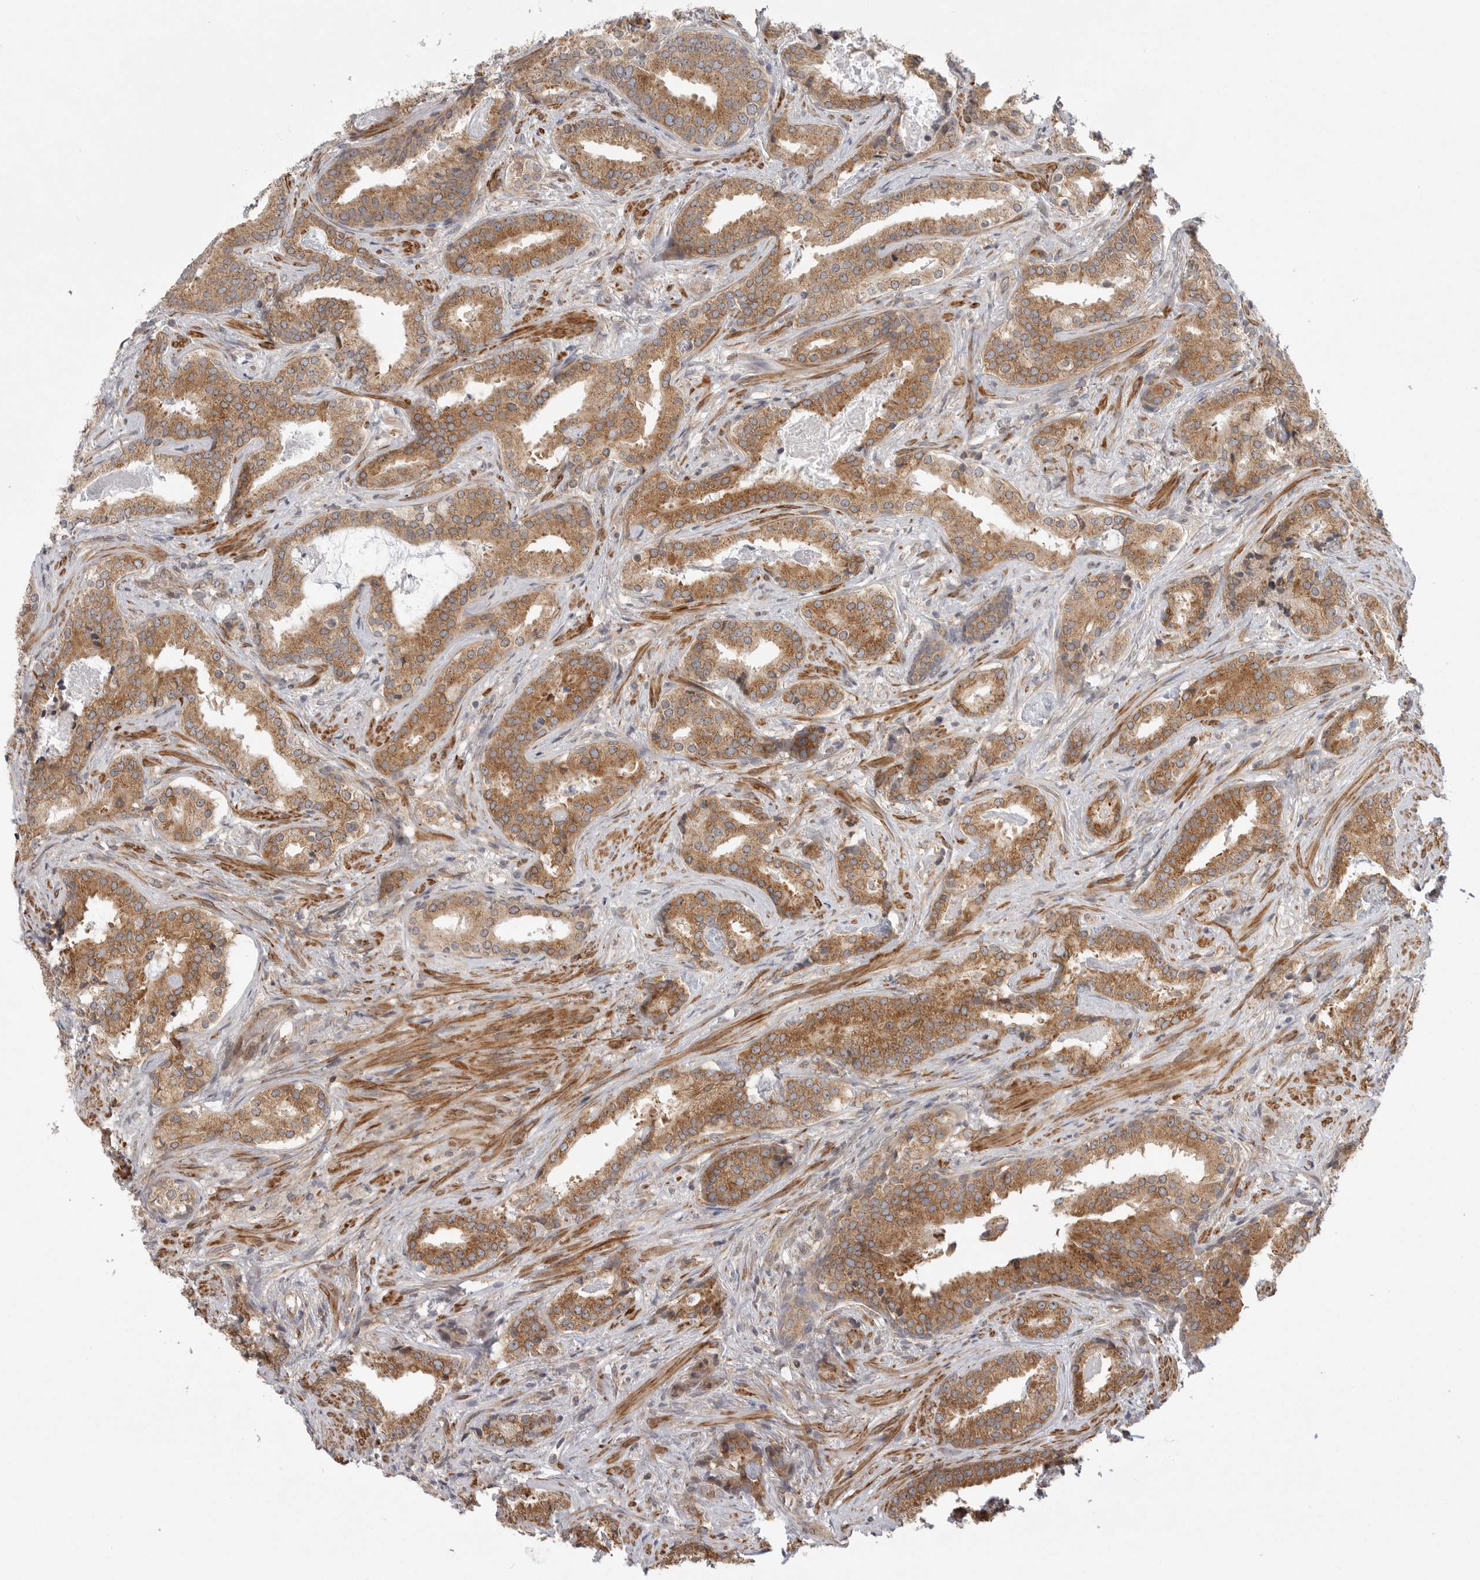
{"staining": {"intensity": "moderate", "quantity": ">75%", "location": "cytoplasmic/membranous"}, "tissue": "prostate cancer", "cell_type": "Tumor cells", "image_type": "cancer", "snomed": [{"axis": "morphology", "description": "Adenocarcinoma, Low grade"}, {"axis": "topography", "description": "Prostate"}], "caption": "DAB (3,3'-diaminobenzidine) immunohistochemical staining of prostate cancer (low-grade adenocarcinoma) displays moderate cytoplasmic/membranous protein positivity in approximately >75% of tumor cells.", "gene": "CERS2", "patient": {"sex": "male", "age": 67}}